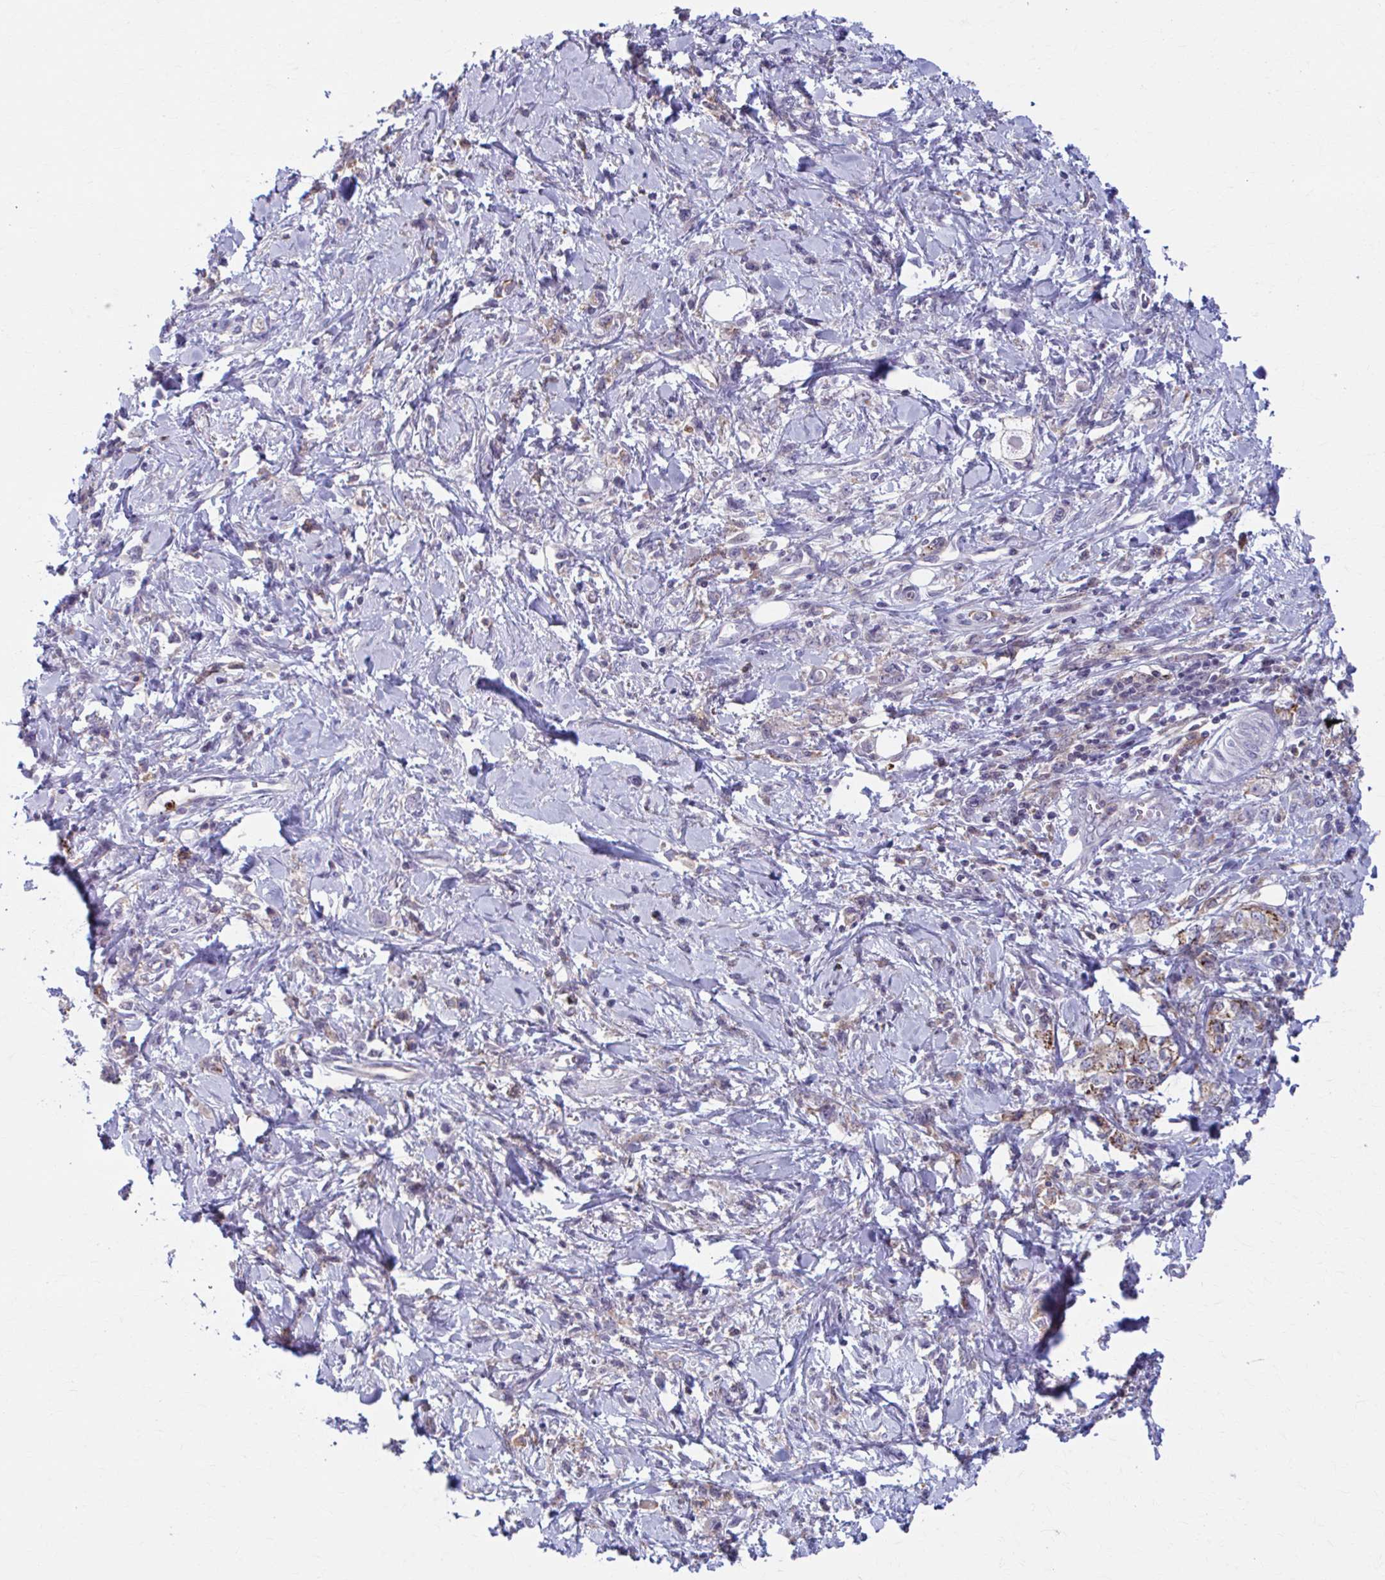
{"staining": {"intensity": "negative", "quantity": "none", "location": "none"}, "tissue": "stomach cancer", "cell_type": "Tumor cells", "image_type": "cancer", "snomed": [{"axis": "morphology", "description": "Adenocarcinoma, NOS"}, {"axis": "topography", "description": "Stomach"}], "caption": "Photomicrograph shows no significant protein positivity in tumor cells of stomach cancer.", "gene": "ADAT3", "patient": {"sex": "female", "age": 76}}